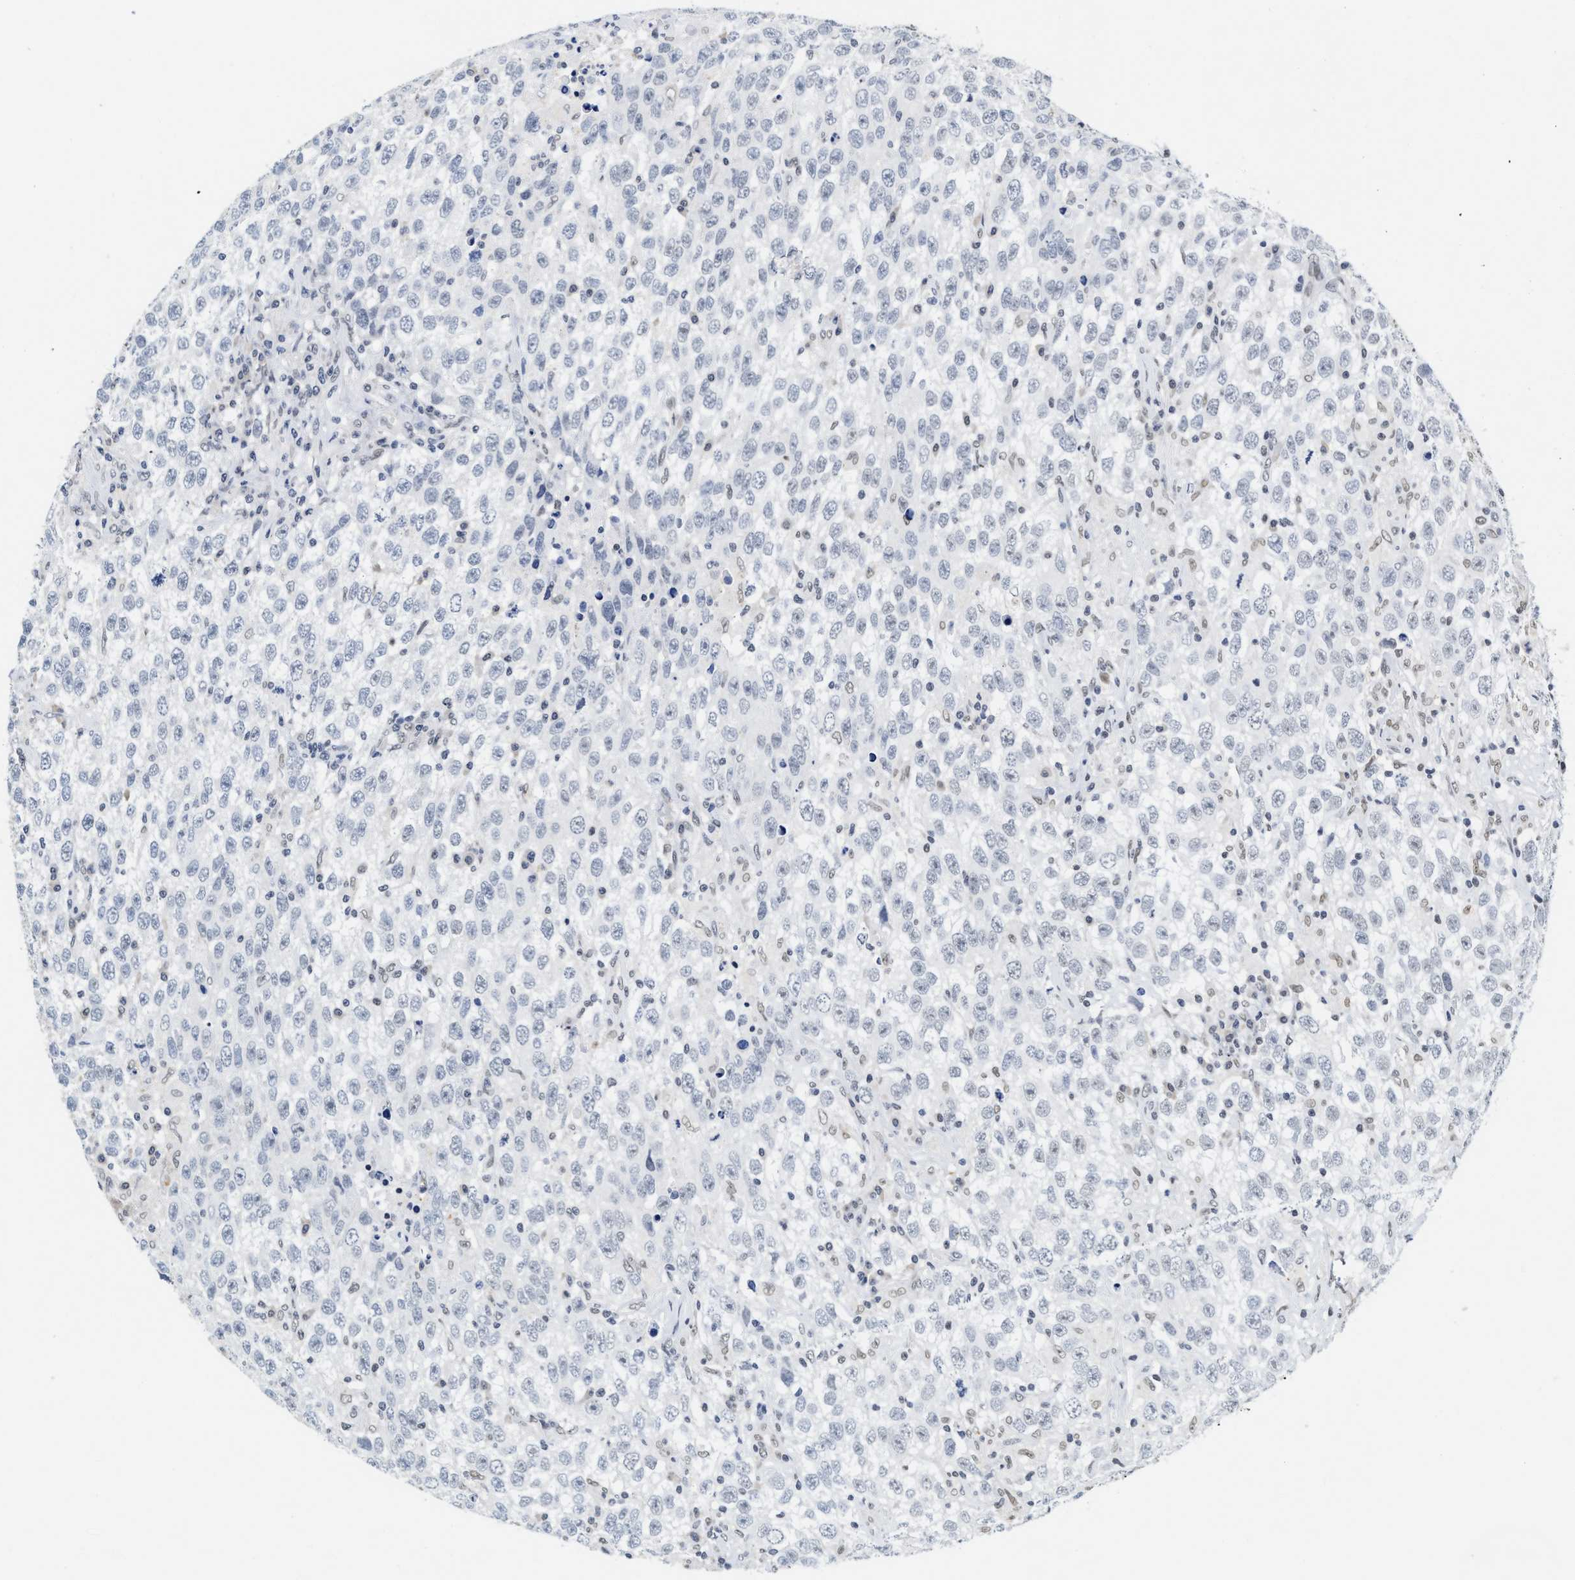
{"staining": {"intensity": "negative", "quantity": "none", "location": "none"}, "tissue": "testis cancer", "cell_type": "Tumor cells", "image_type": "cancer", "snomed": [{"axis": "morphology", "description": "Seminoma, NOS"}, {"axis": "topography", "description": "Testis"}], "caption": "The immunohistochemistry image has no significant staining in tumor cells of testis cancer (seminoma) tissue.", "gene": "INIP", "patient": {"sex": "male", "age": 41}}